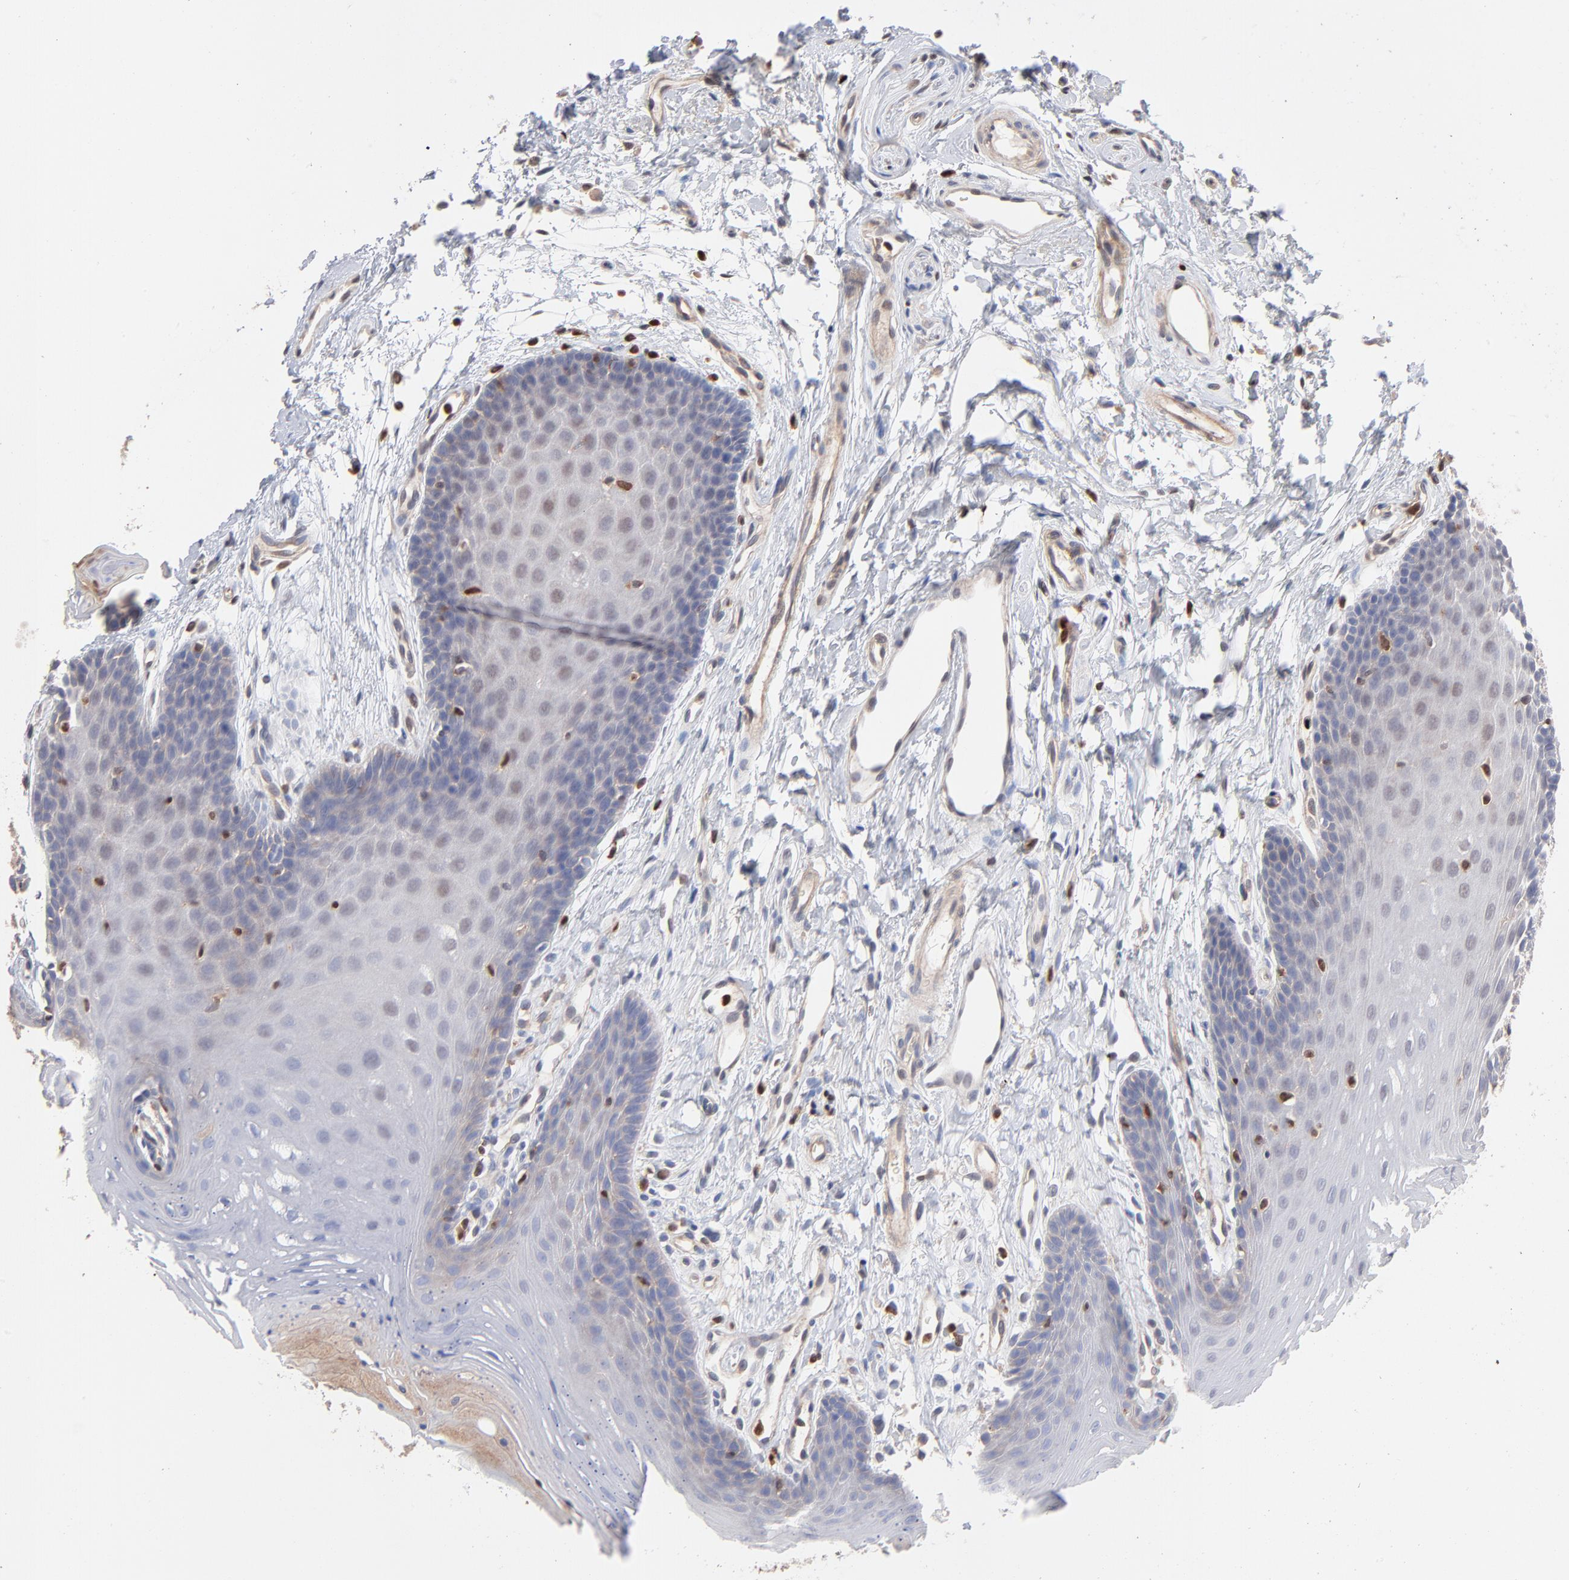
{"staining": {"intensity": "negative", "quantity": "none", "location": "none"}, "tissue": "oral mucosa", "cell_type": "Squamous epithelial cells", "image_type": "normal", "snomed": [{"axis": "morphology", "description": "Normal tissue, NOS"}, {"axis": "topography", "description": "Oral tissue"}], "caption": "DAB immunohistochemical staining of benign oral mucosa demonstrates no significant positivity in squamous epithelial cells. The staining was performed using DAB (3,3'-diaminobenzidine) to visualize the protein expression in brown, while the nuclei were stained in blue with hematoxylin (Magnification: 20x).", "gene": "ARHGEF6", "patient": {"sex": "male", "age": 62}}